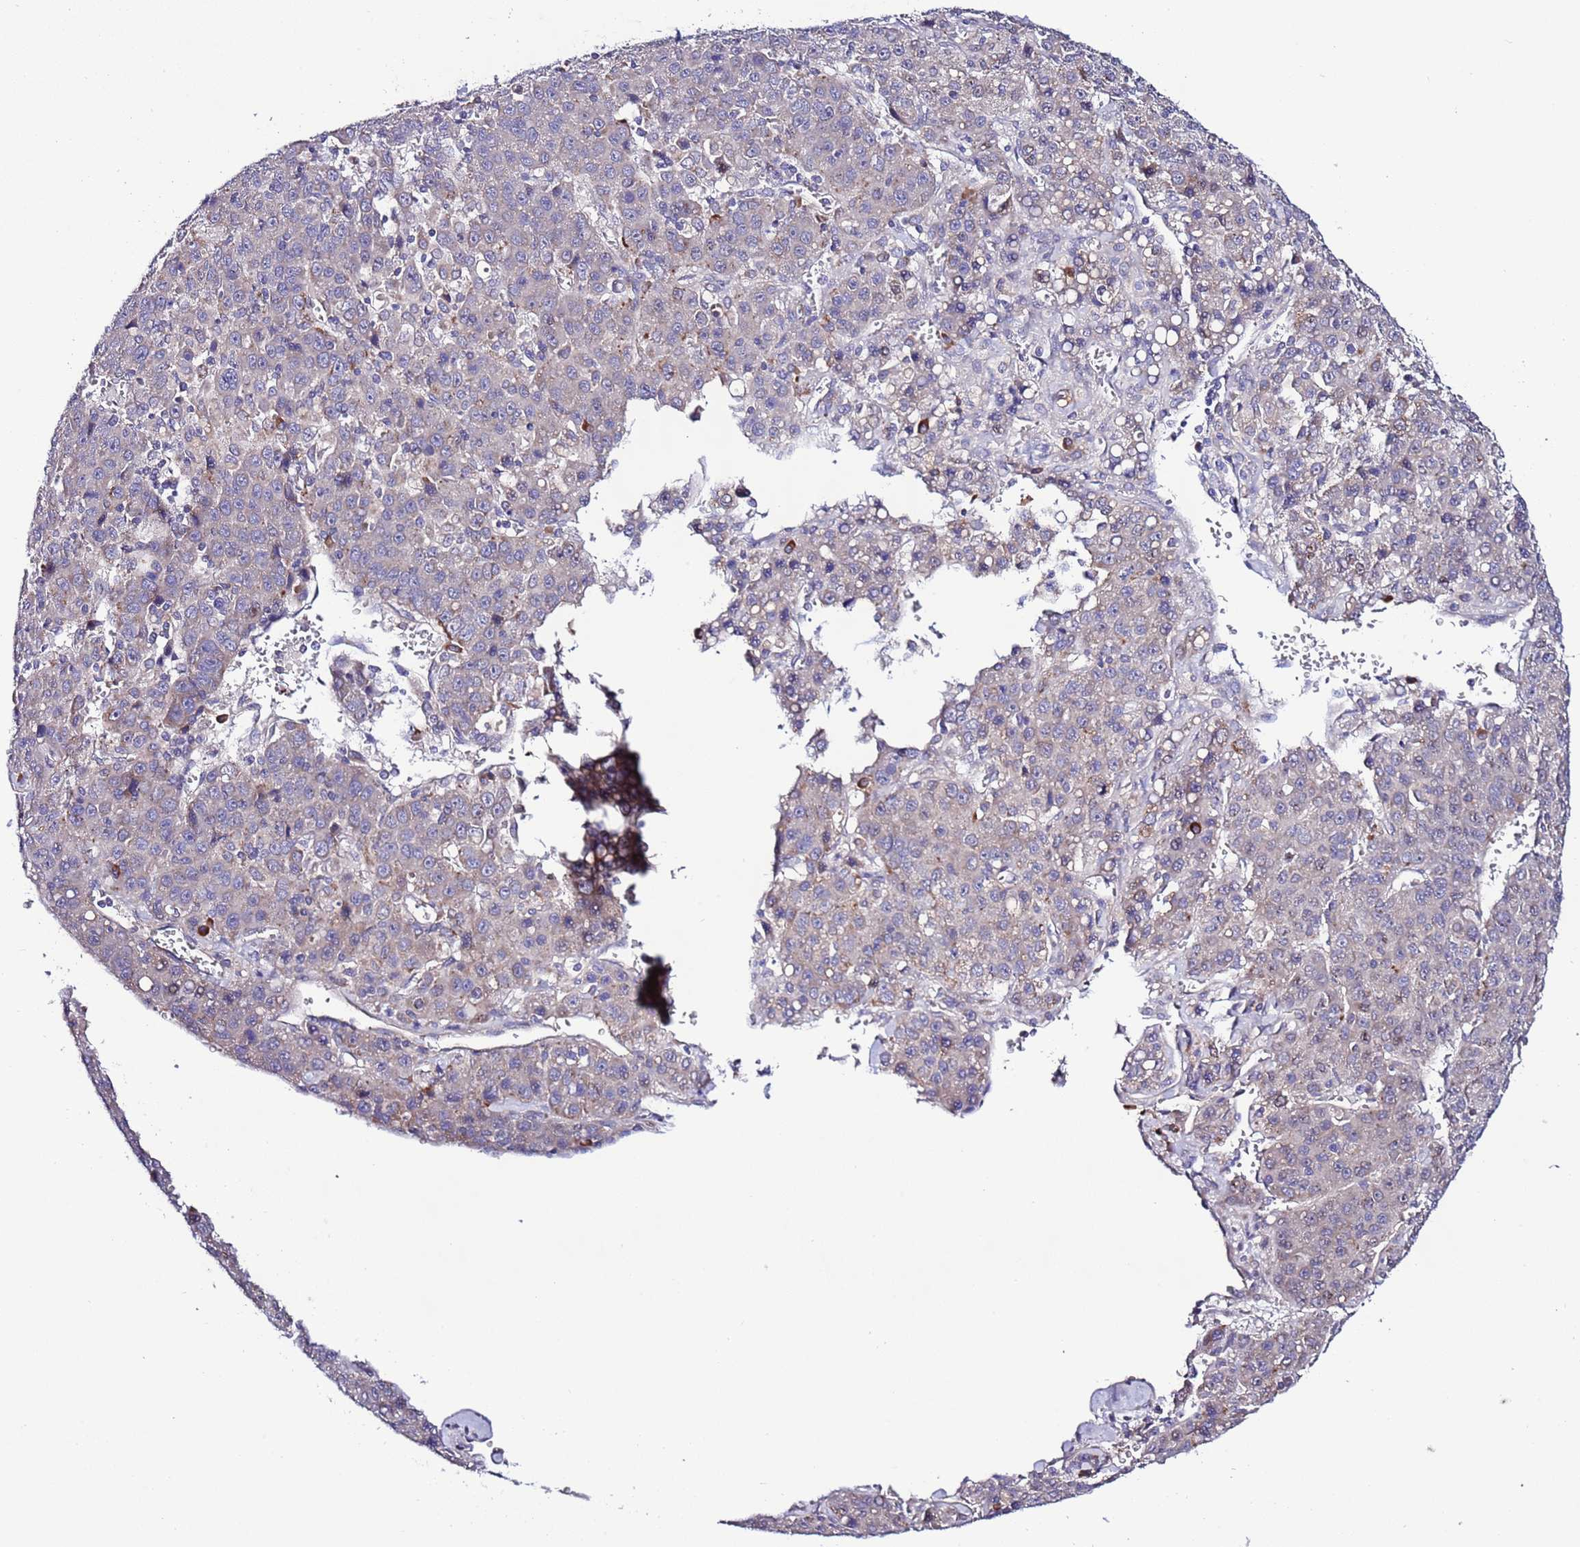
{"staining": {"intensity": "negative", "quantity": "none", "location": "none"}, "tissue": "liver cancer", "cell_type": "Tumor cells", "image_type": "cancer", "snomed": [{"axis": "morphology", "description": "Carcinoma, Hepatocellular, NOS"}, {"axis": "topography", "description": "Liver"}], "caption": "Liver cancer (hepatocellular carcinoma) was stained to show a protein in brown. There is no significant positivity in tumor cells.", "gene": "SPCS1", "patient": {"sex": "female", "age": 53}}